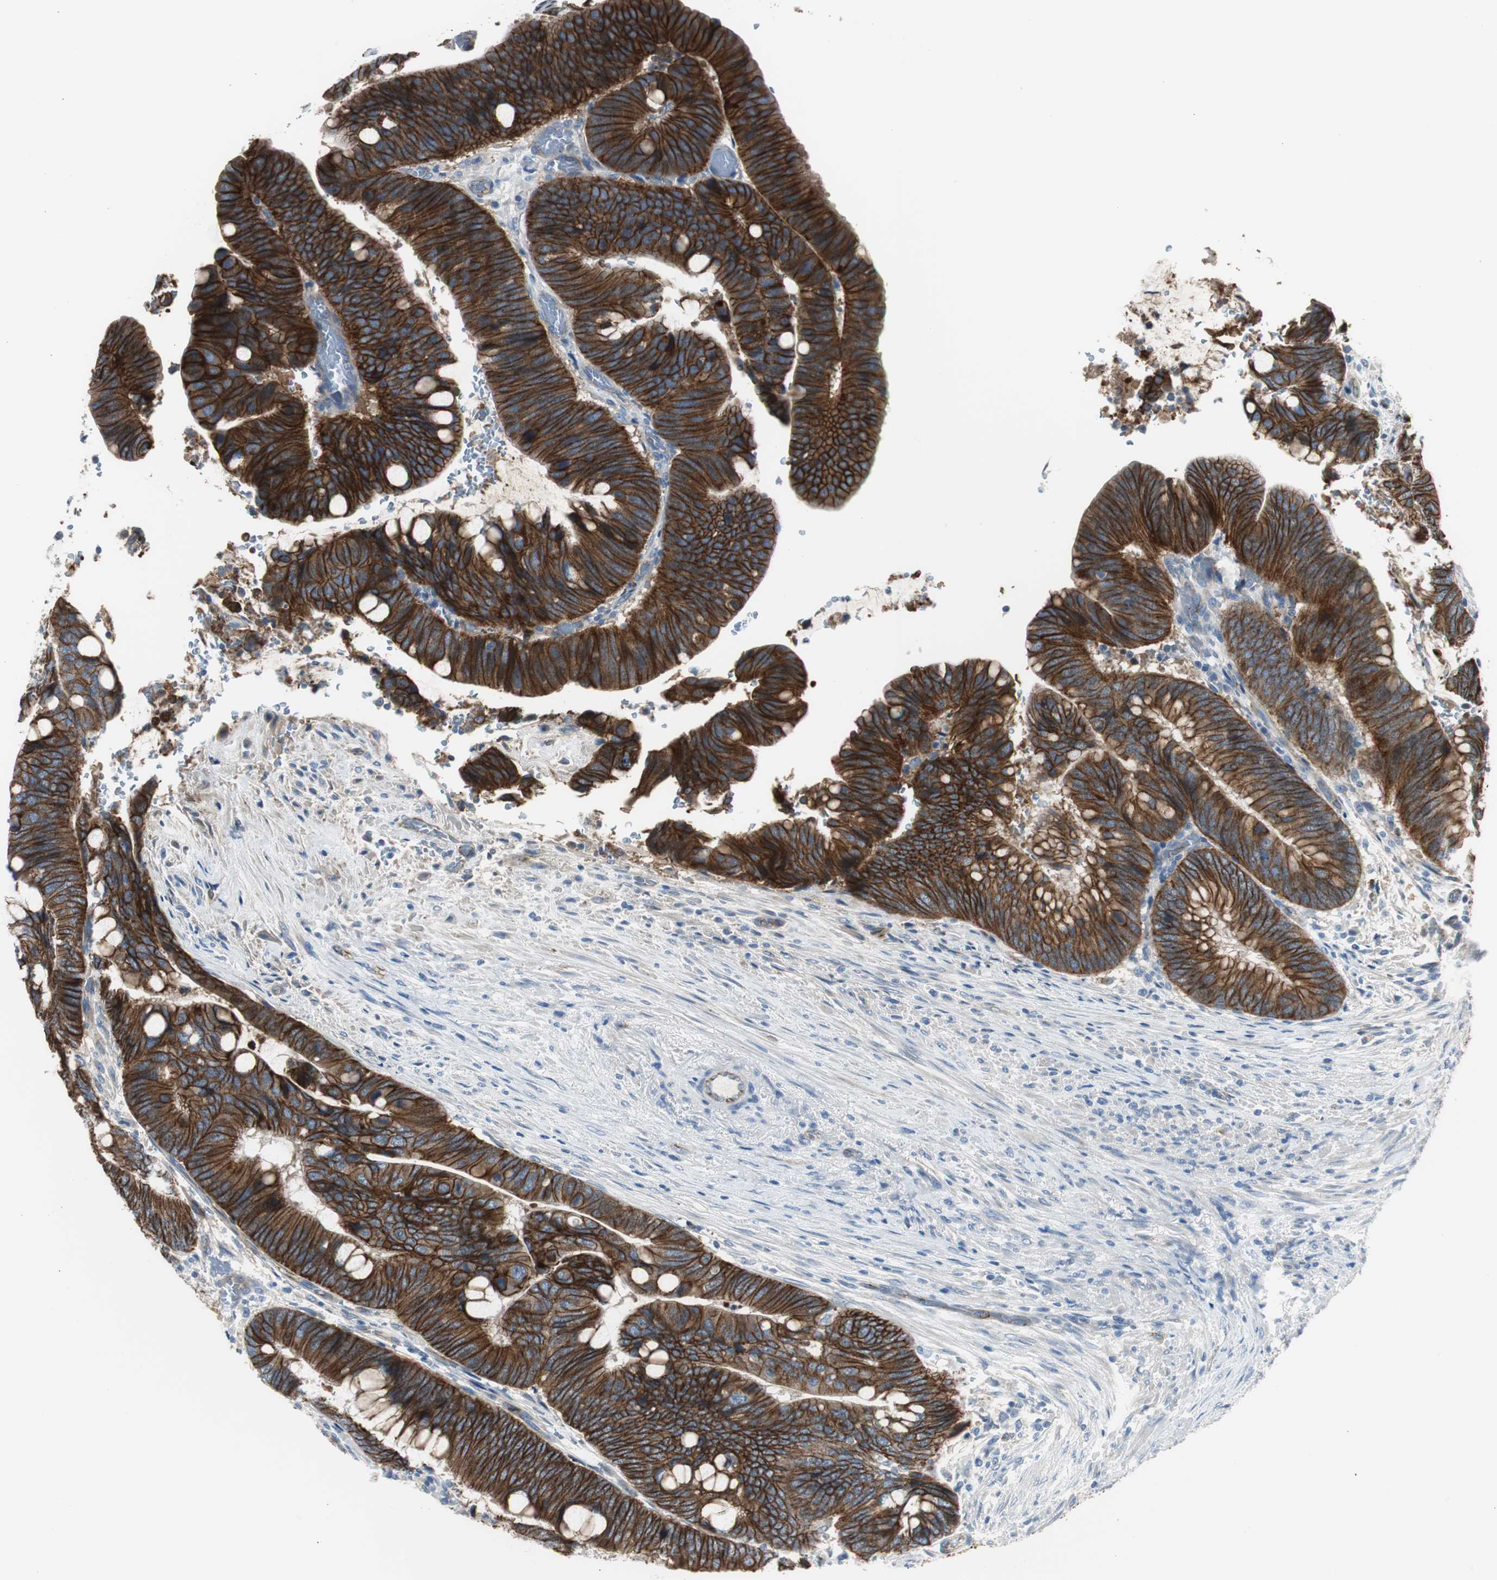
{"staining": {"intensity": "strong", "quantity": ">75%", "location": "cytoplasmic/membranous"}, "tissue": "colorectal cancer", "cell_type": "Tumor cells", "image_type": "cancer", "snomed": [{"axis": "morphology", "description": "Normal tissue, NOS"}, {"axis": "morphology", "description": "Adenocarcinoma, NOS"}, {"axis": "topography", "description": "Rectum"}, {"axis": "topography", "description": "Peripheral nerve tissue"}], "caption": "Immunohistochemistry image of neoplastic tissue: adenocarcinoma (colorectal) stained using IHC exhibits high levels of strong protein expression localized specifically in the cytoplasmic/membranous of tumor cells, appearing as a cytoplasmic/membranous brown color.", "gene": "STXBP4", "patient": {"sex": "male", "age": 92}}